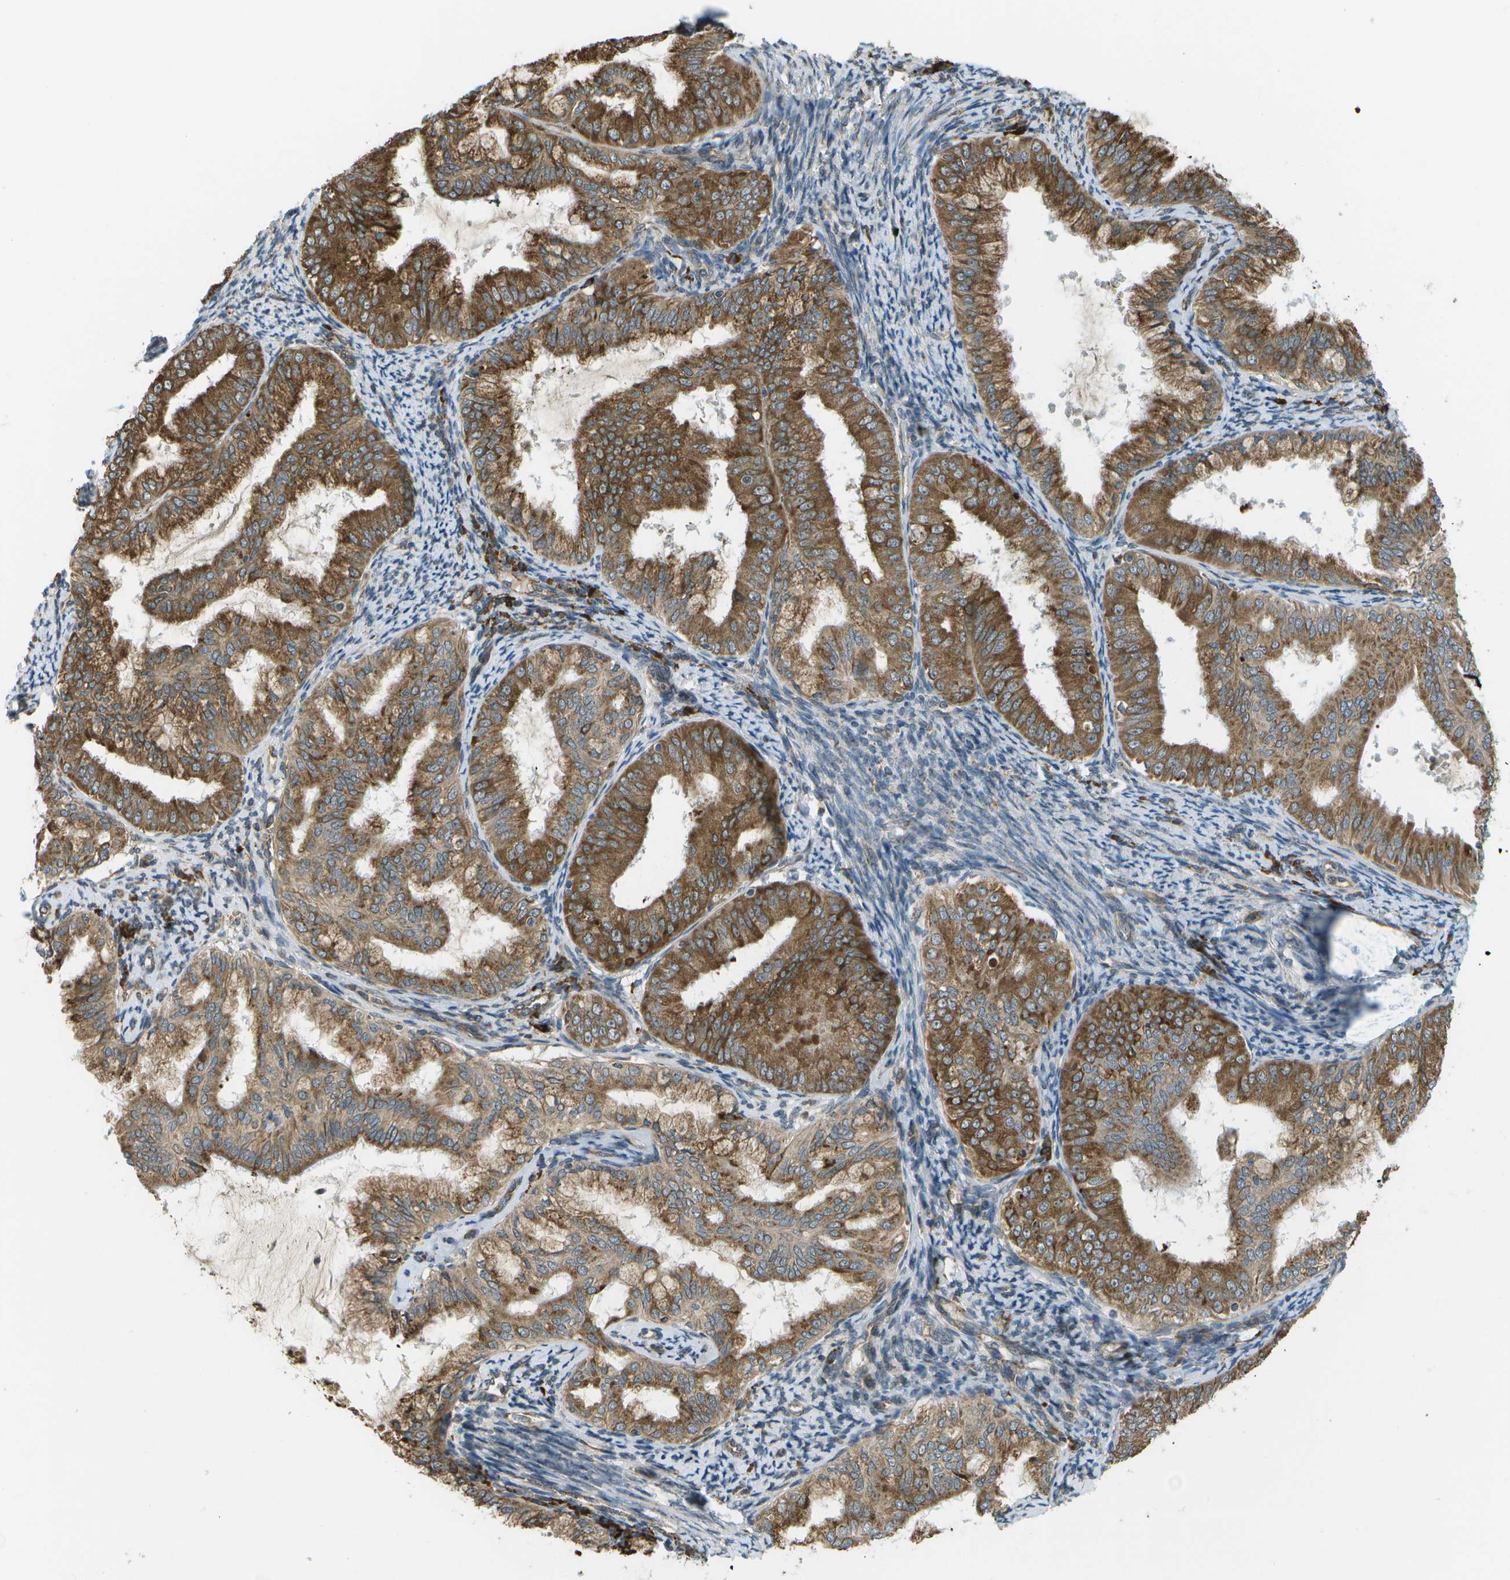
{"staining": {"intensity": "strong", "quantity": ">75%", "location": "cytoplasmic/membranous"}, "tissue": "endometrial cancer", "cell_type": "Tumor cells", "image_type": "cancer", "snomed": [{"axis": "morphology", "description": "Adenocarcinoma, NOS"}, {"axis": "topography", "description": "Endometrium"}], "caption": "Endometrial adenocarcinoma stained with a protein marker shows strong staining in tumor cells.", "gene": "USP30", "patient": {"sex": "female", "age": 63}}